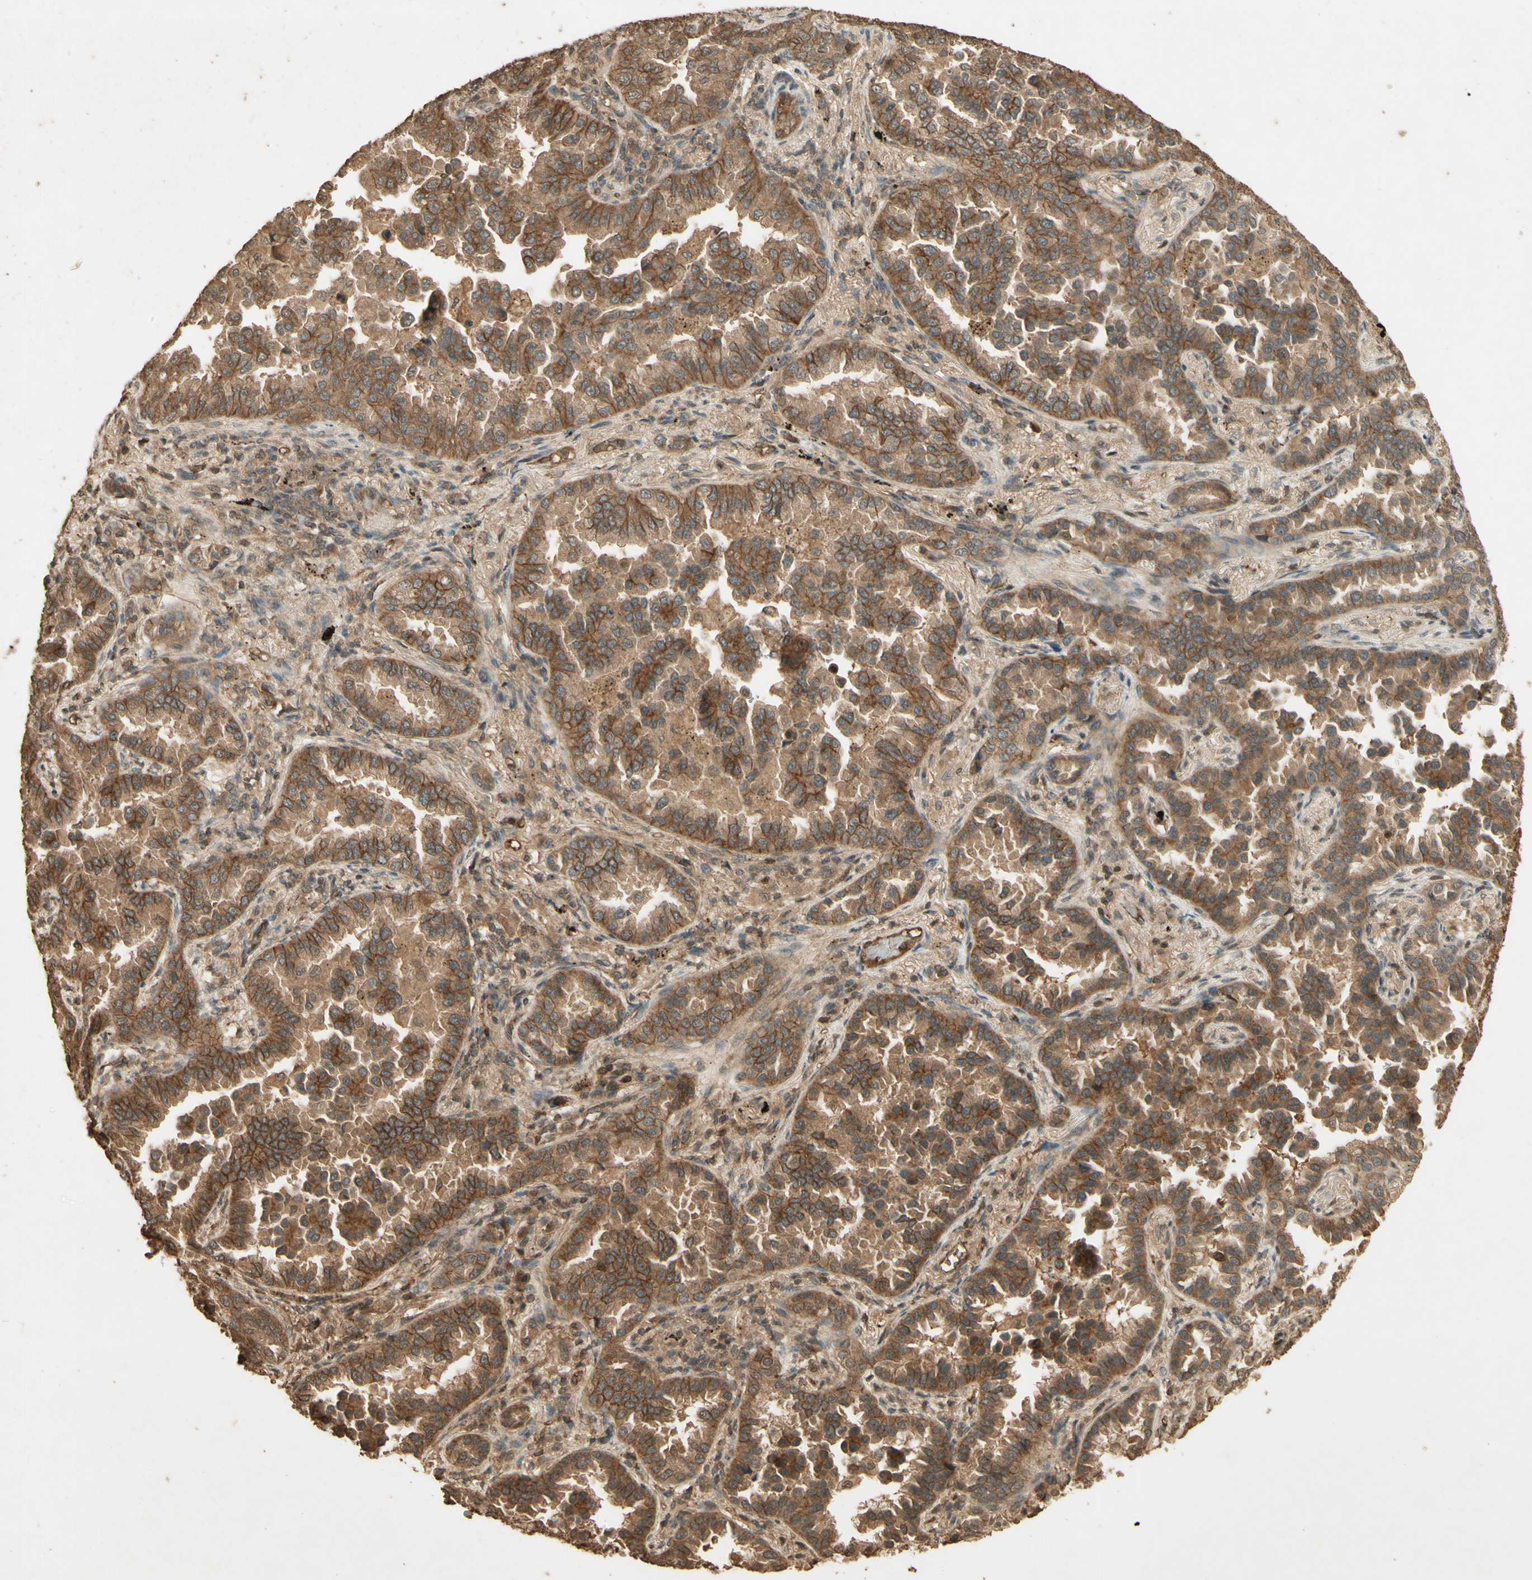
{"staining": {"intensity": "moderate", "quantity": ">75%", "location": "cytoplasmic/membranous"}, "tissue": "lung cancer", "cell_type": "Tumor cells", "image_type": "cancer", "snomed": [{"axis": "morphology", "description": "Normal tissue, NOS"}, {"axis": "morphology", "description": "Adenocarcinoma, NOS"}, {"axis": "topography", "description": "Lung"}], "caption": "About >75% of tumor cells in adenocarcinoma (lung) show moderate cytoplasmic/membranous protein positivity as visualized by brown immunohistochemical staining.", "gene": "SMAD9", "patient": {"sex": "male", "age": 59}}